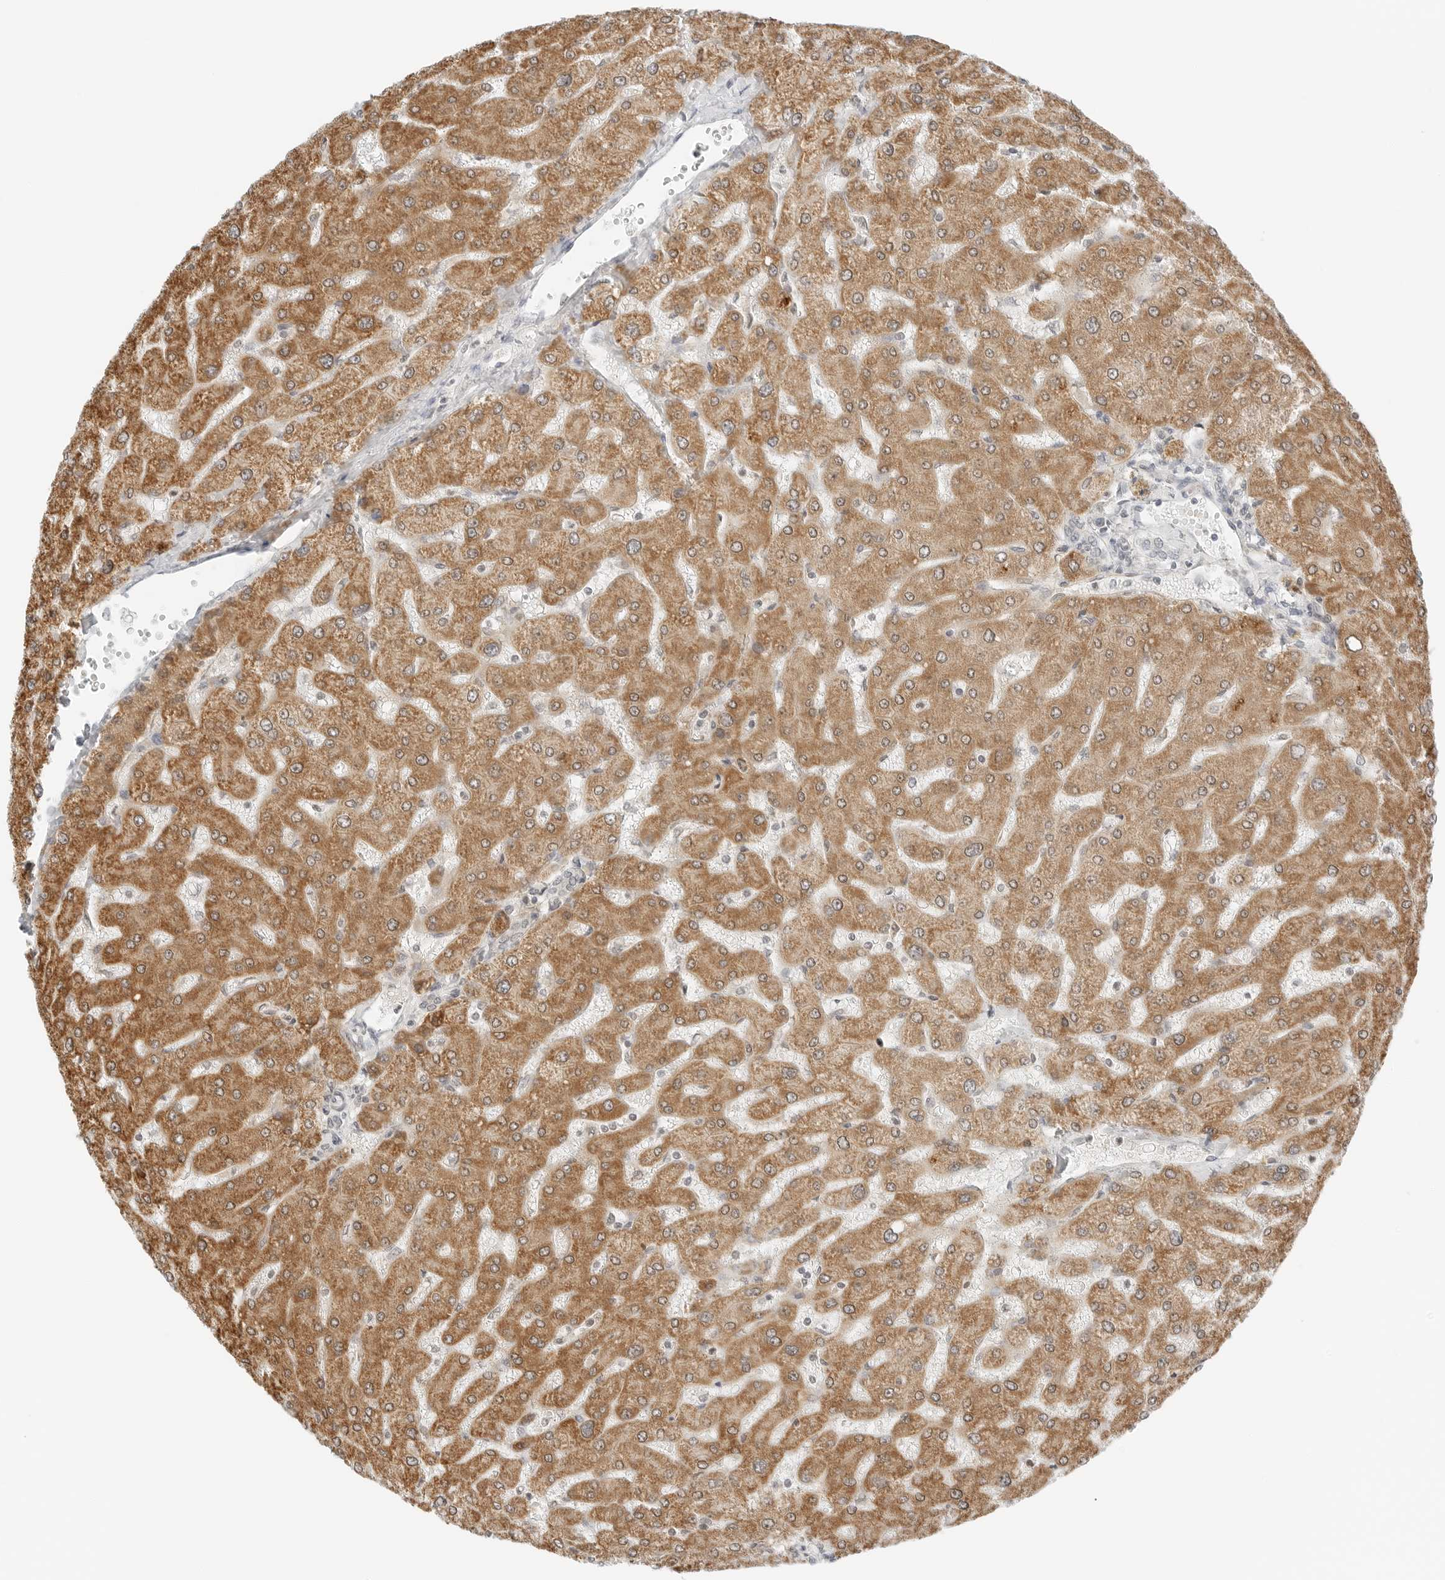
{"staining": {"intensity": "weak", "quantity": "<25%", "location": "cytoplasmic/membranous"}, "tissue": "liver", "cell_type": "Cholangiocytes", "image_type": "normal", "snomed": [{"axis": "morphology", "description": "Normal tissue, NOS"}, {"axis": "topography", "description": "Liver"}], "caption": "Immunohistochemical staining of benign liver displays no significant staining in cholangiocytes. Nuclei are stained in blue.", "gene": "IQCC", "patient": {"sex": "male", "age": 55}}